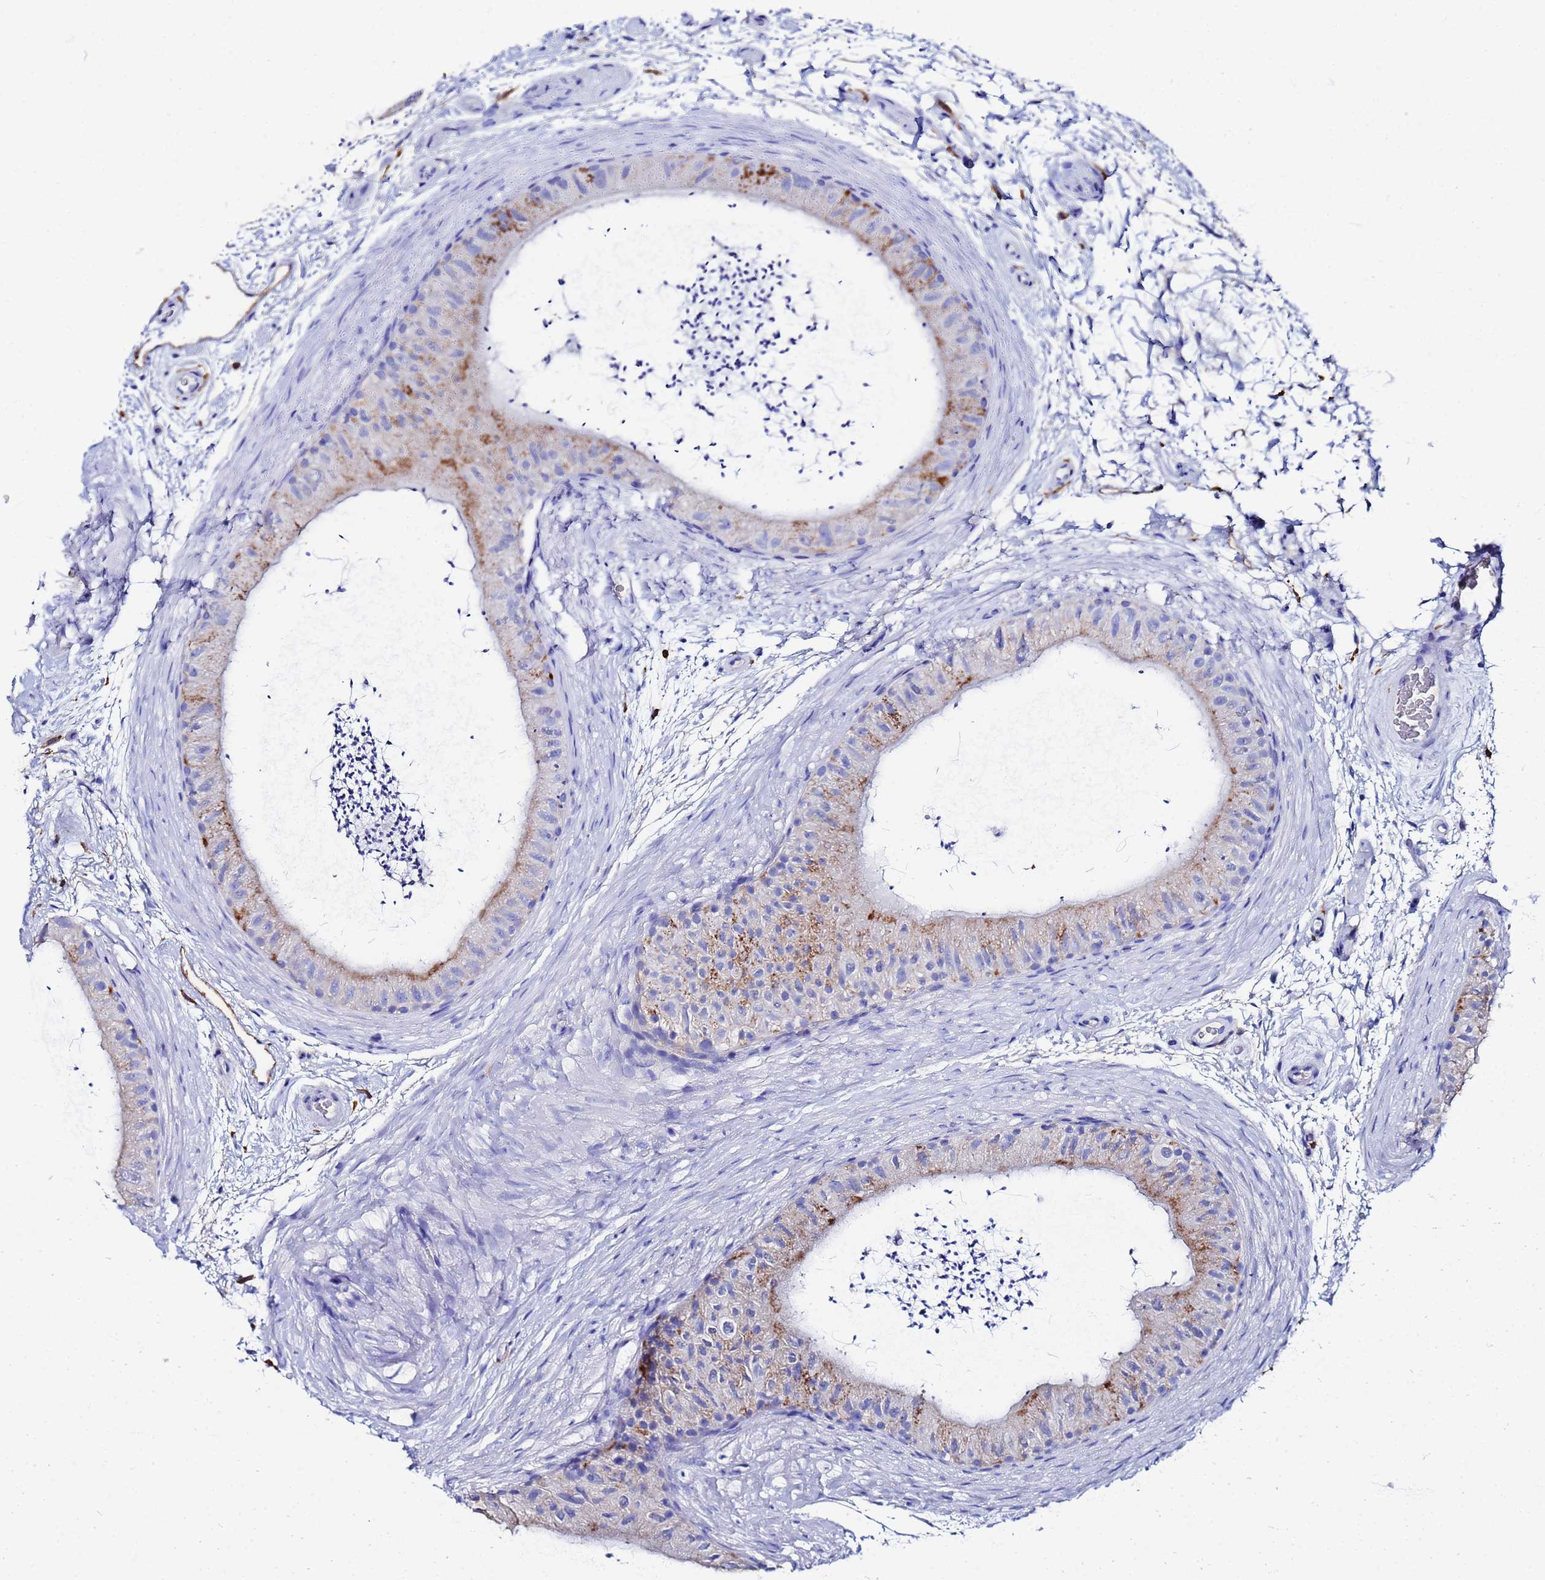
{"staining": {"intensity": "strong", "quantity": "25%-75%", "location": "cytoplasmic/membranous"}, "tissue": "epididymis", "cell_type": "Glandular cells", "image_type": "normal", "snomed": [{"axis": "morphology", "description": "Normal tissue, NOS"}, {"axis": "topography", "description": "Epididymis"}], "caption": "The histopathology image exhibits immunohistochemical staining of unremarkable epididymis. There is strong cytoplasmic/membranous staining is identified in approximately 25%-75% of glandular cells. The staining is performed using DAB brown chromogen to label protein expression. The nuclei are counter-stained blue using hematoxylin.", "gene": "AQP12A", "patient": {"sex": "male", "age": 50}}